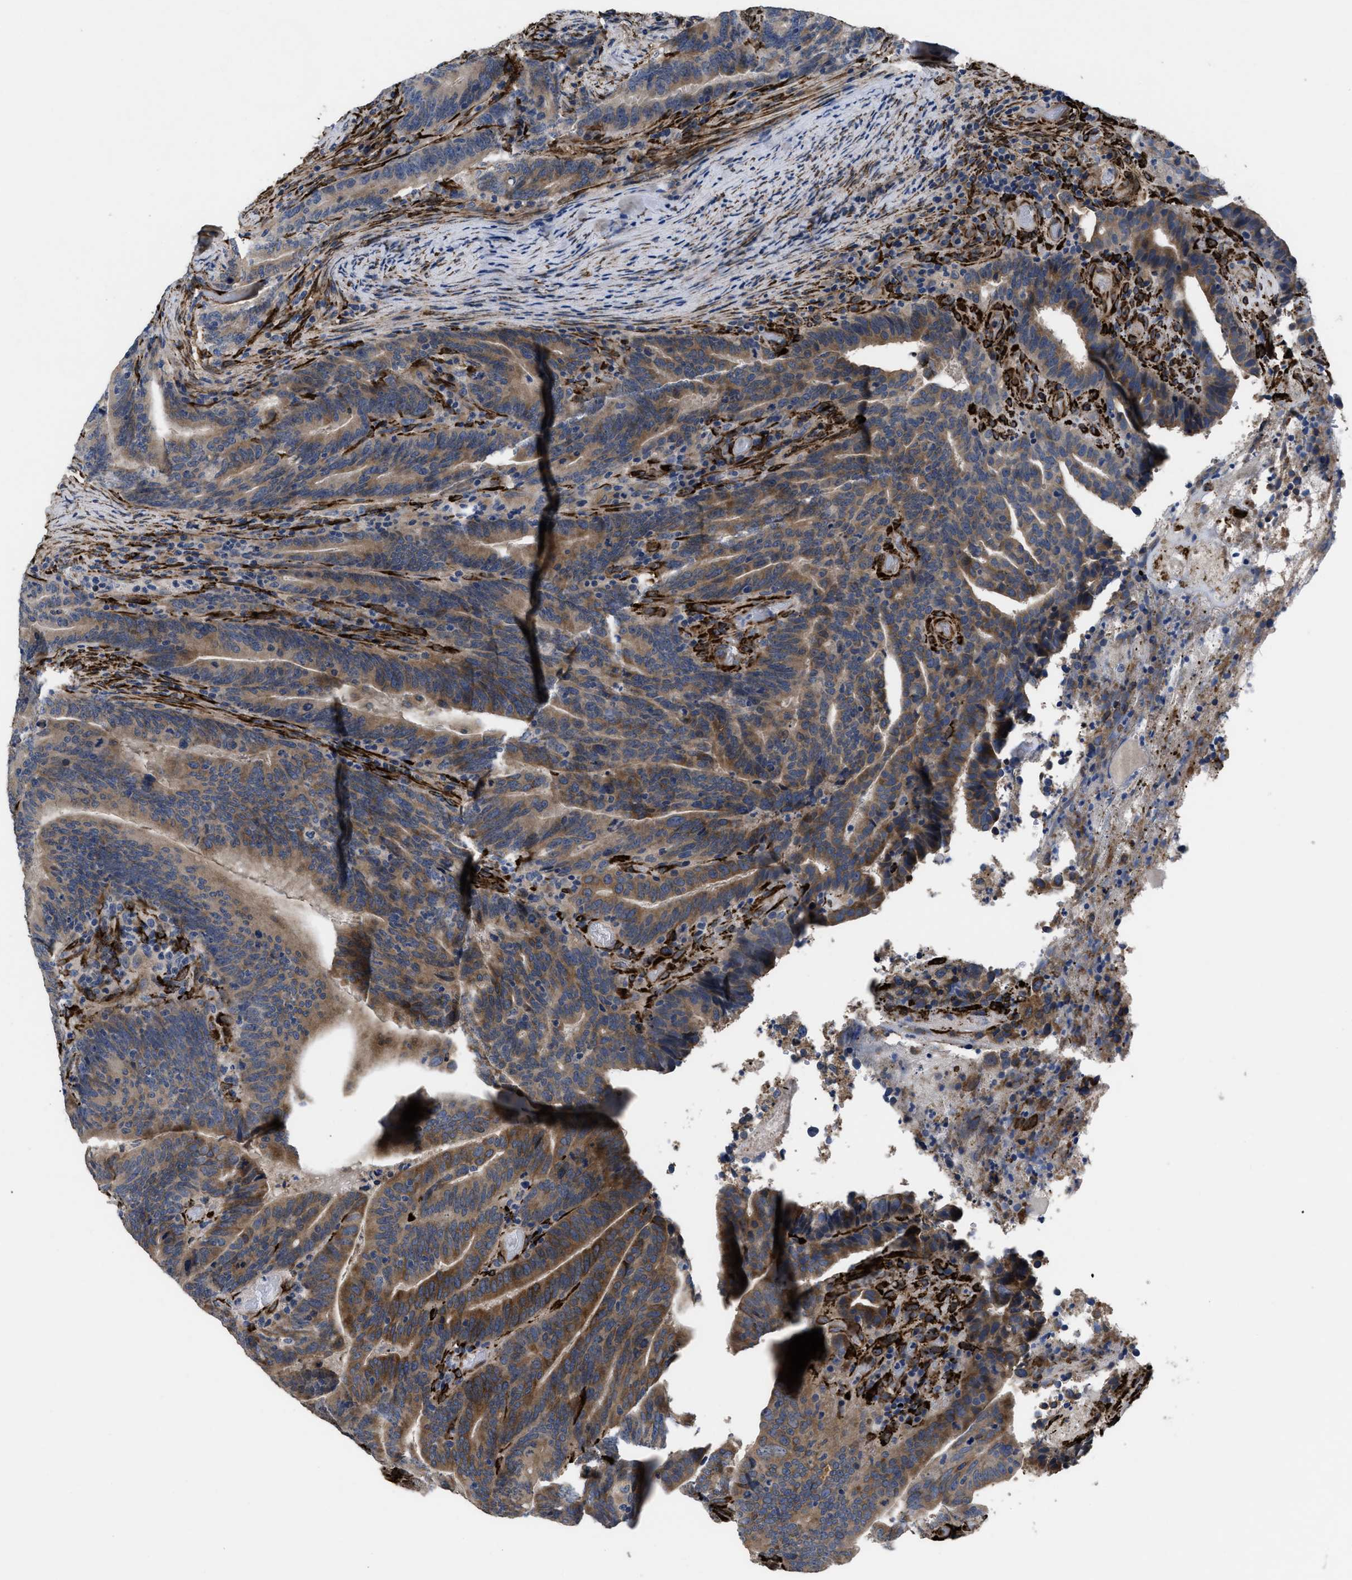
{"staining": {"intensity": "moderate", "quantity": "<25%", "location": "cytoplasmic/membranous"}, "tissue": "colorectal cancer", "cell_type": "Tumor cells", "image_type": "cancer", "snomed": [{"axis": "morphology", "description": "Adenocarcinoma, NOS"}, {"axis": "topography", "description": "Colon"}], "caption": "Brown immunohistochemical staining in human adenocarcinoma (colorectal) displays moderate cytoplasmic/membranous positivity in approximately <25% of tumor cells.", "gene": "SQLE", "patient": {"sex": "female", "age": 66}}